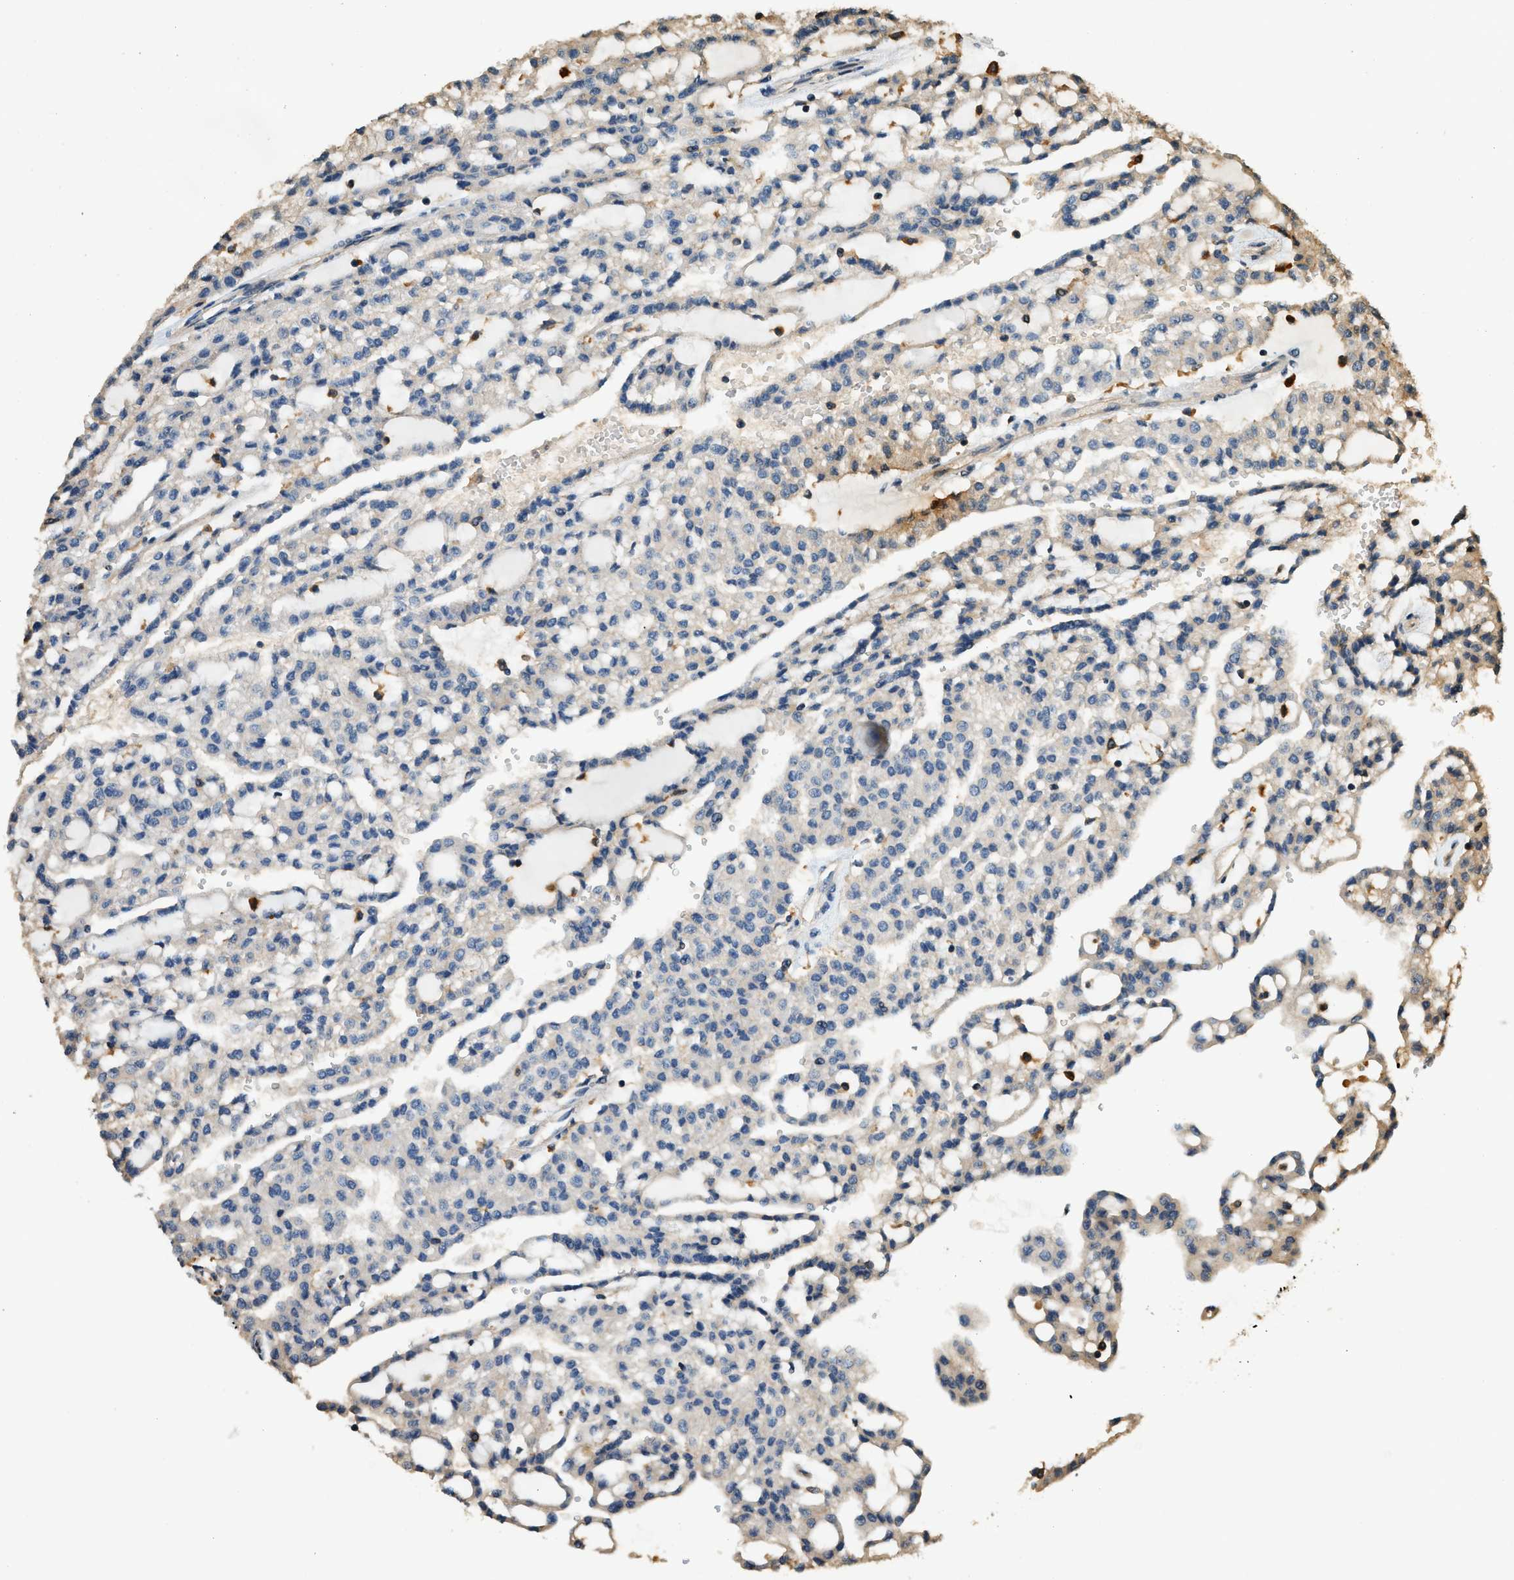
{"staining": {"intensity": "weak", "quantity": "<25%", "location": "cytoplasmic/membranous"}, "tissue": "renal cancer", "cell_type": "Tumor cells", "image_type": "cancer", "snomed": [{"axis": "morphology", "description": "Adenocarcinoma, NOS"}, {"axis": "topography", "description": "Kidney"}], "caption": "High magnification brightfield microscopy of adenocarcinoma (renal) stained with DAB (3,3'-diaminobenzidine) (brown) and counterstained with hematoxylin (blue): tumor cells show no significant positivity.", "gene": "RAP2A", "patient": {"sex": "male", "age": 63}}